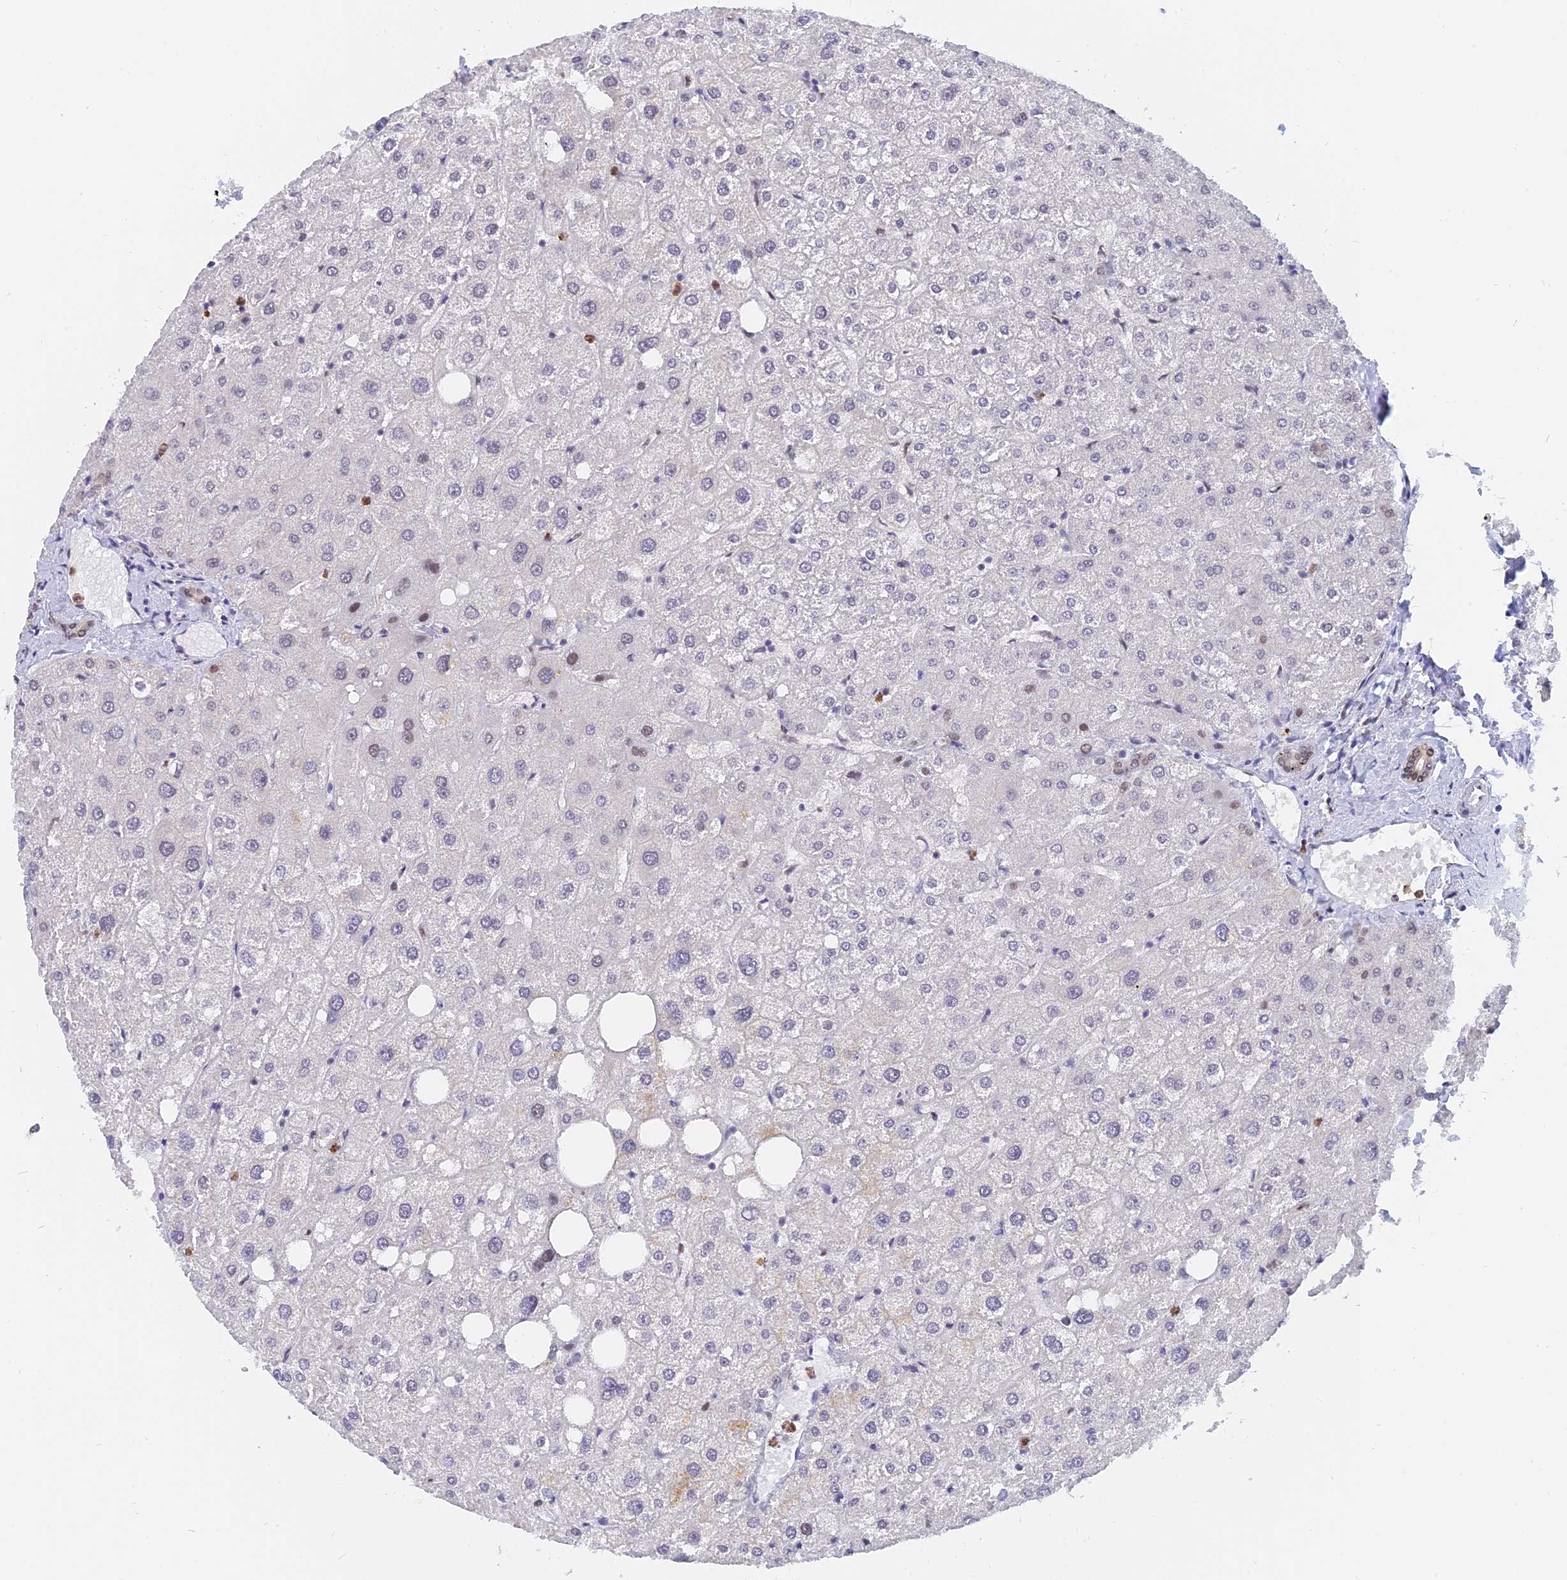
{"staining": {"intensity": "weak", "quantity": "25%-75%", "location": "nuclear"}, "tissue": "liver", "cell_type": "Cholangiocytes", "image_type": "normal", "snomed": [{"axis": "morphology", "description": "Normal tissue, NOS"}, {"axis": "topography", "description": "Liver"}], "caption": "Weak nuclear positivity for a protein is appreciated in approximately 25%-75% of cholangiocytes of normal liver using immunohistochemistry (IHC).", "gene": "DPY30", "patient": {"sex": "male", "age": 73}}